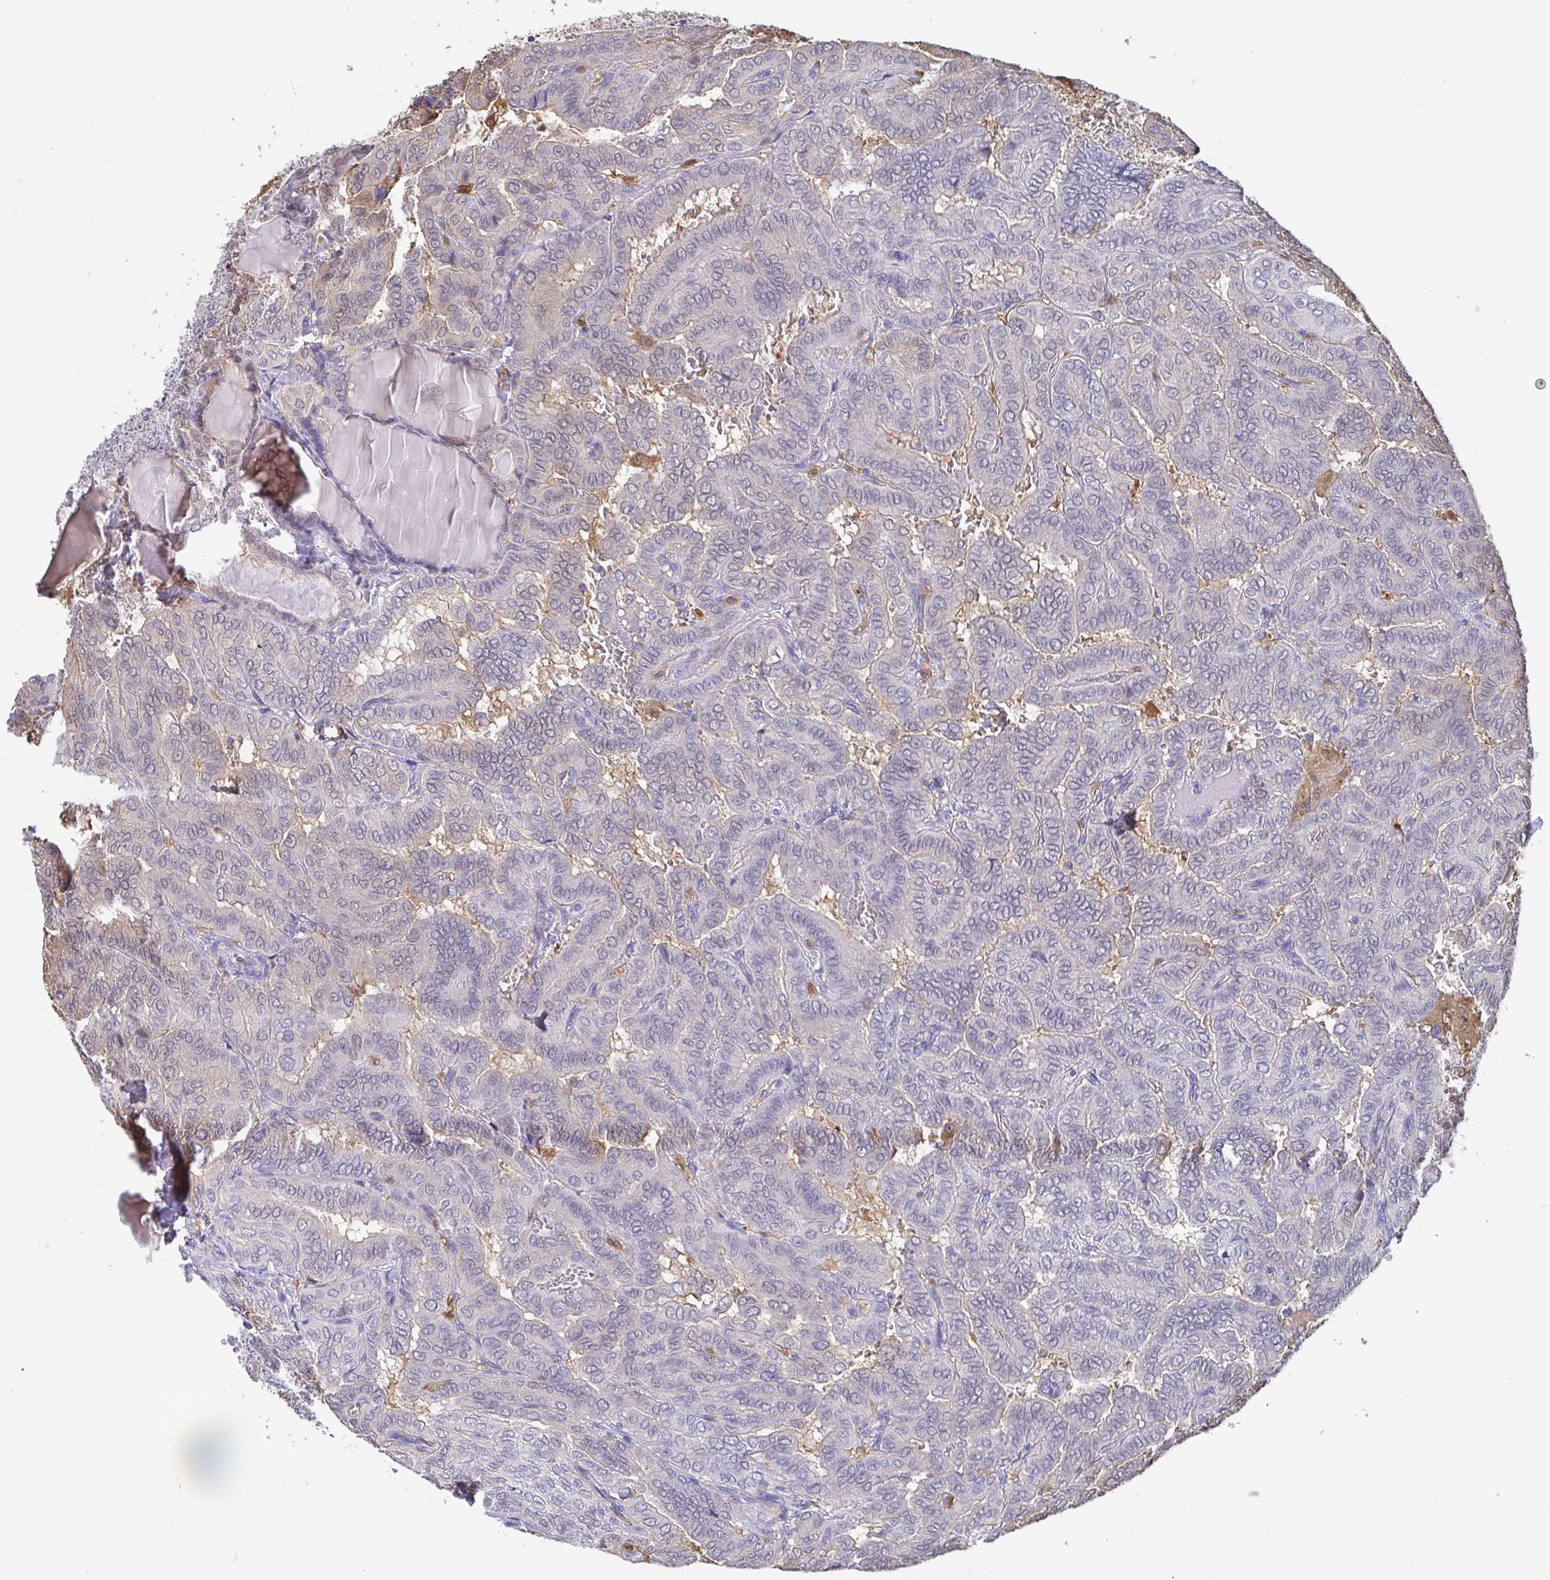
{"staining": {"intensity": "negative", "quantity": "none", "location": "none"}, "tissue": "thyroid cancer", "cell_type": "Tumor cells", "image_type": "cancer", "snomed": [{"axis": "morphology", "description": "Papillary adenocarcinoma, NOS"}, {"axis": "topography", "description": "Thyroid gland"}], "caption": "Tumor cells show no significant protein expression in papillary adenocarcinoma (thyroid). The staining is performed using DAB (3,3'-diaminobenzidine) brown chromogen with nuclei counter-stained in using hematoxylin.", "gene": "IDH1", "patient": {"sex": "female", "age": 46}}